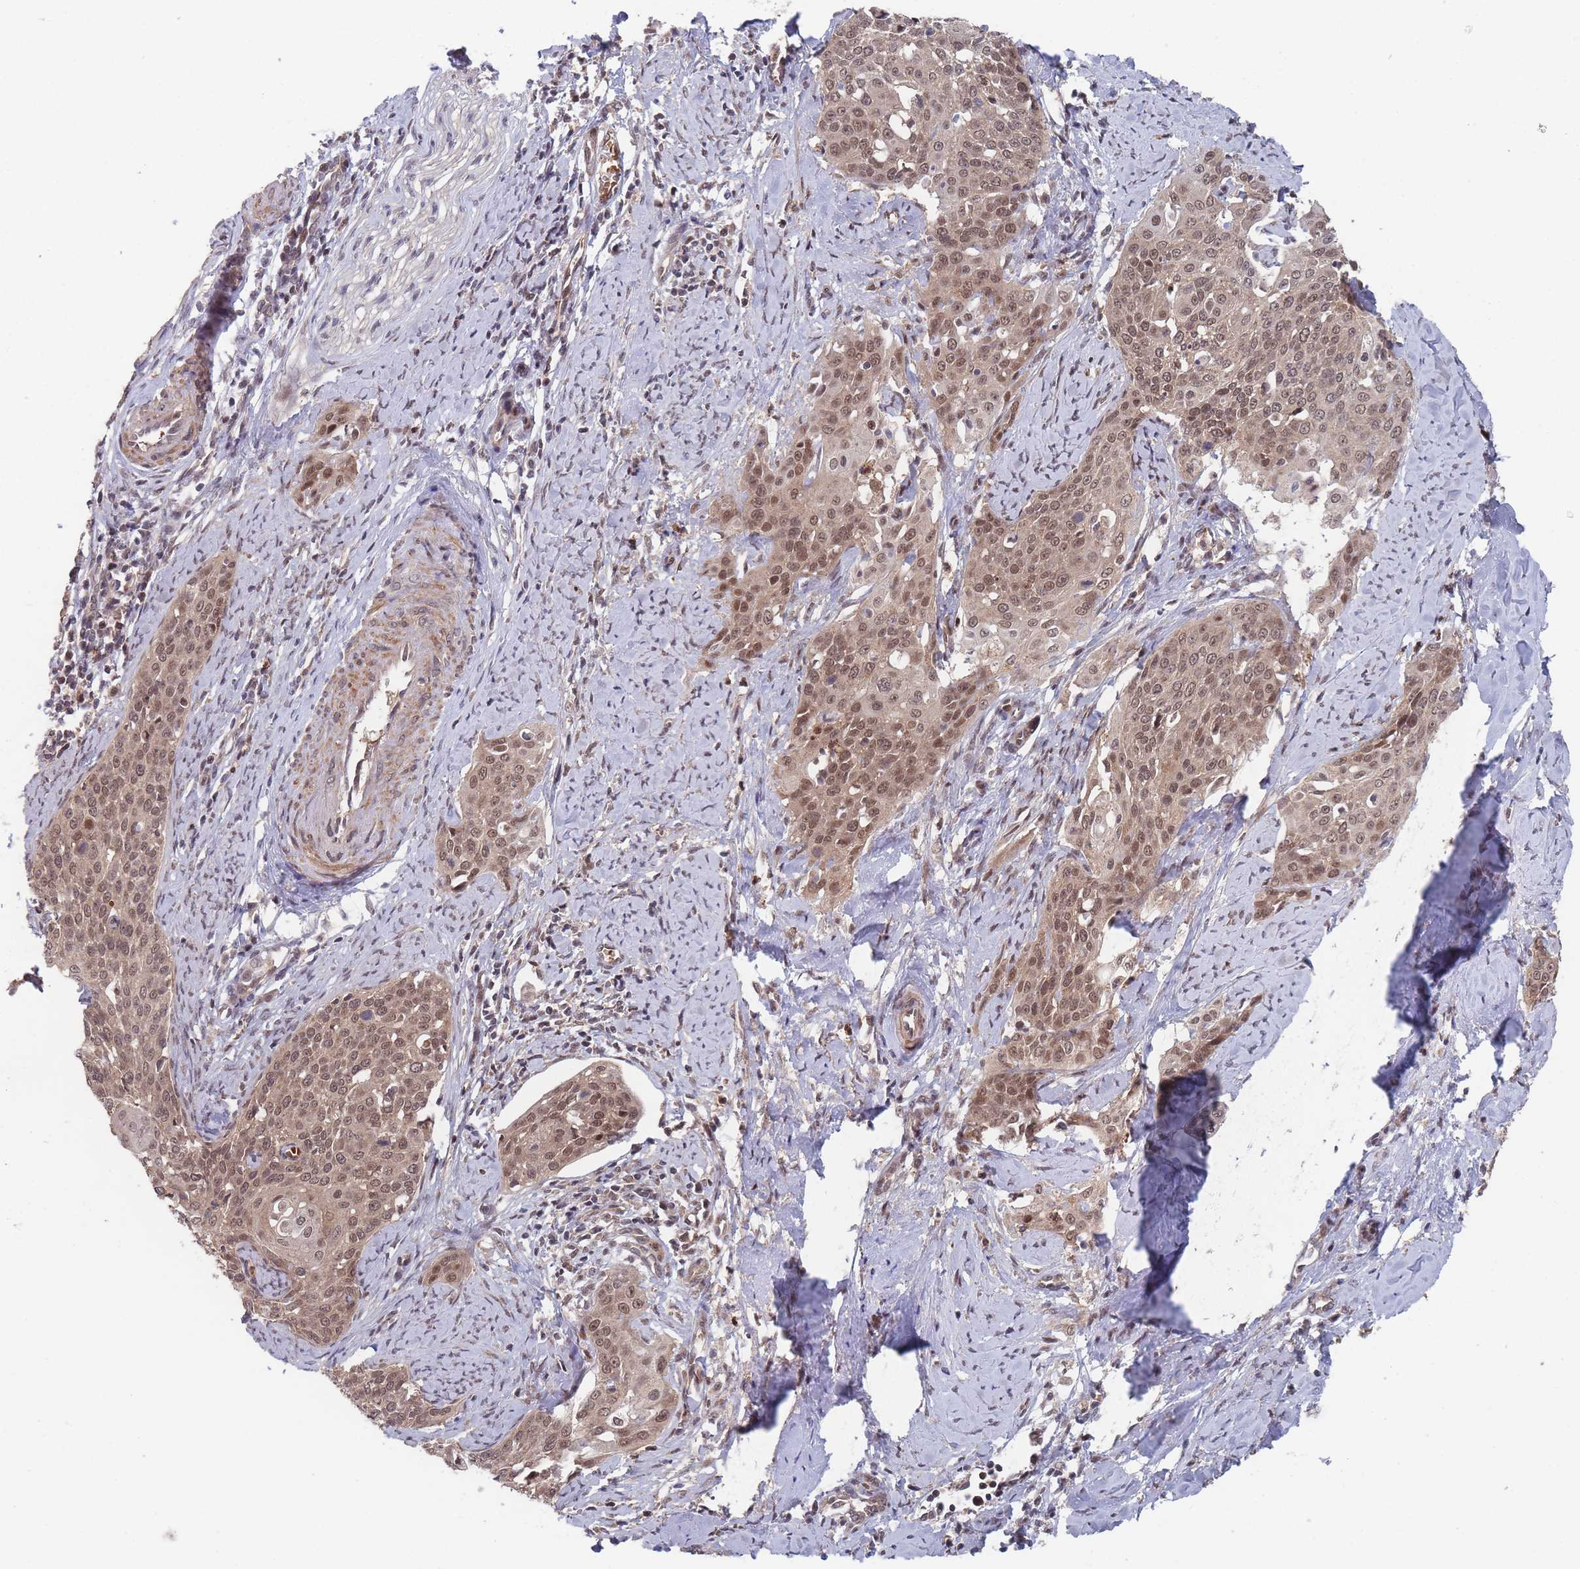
{"staining": {"intensity": "moderate", "quantity": ">75%", "location": "nuclear"}, "tissue": "cervical cancer", "cell_type": "Tumor cells", "image_type": "cancer", "snomed": [{"axis": "morphology", "description": "Squamous cell carcinoma, NOS"}, {"axis": "topography", "description": "Cervix"}], "caption": "Brown immunohistochemical staining in cervical cancer (squamous cell carcinoma) demonstrates moderate nuclear expression in approximately >75% of tumor cells.", "gene": "SF3B1", "patient": {"sex": "female", "age": 44}}